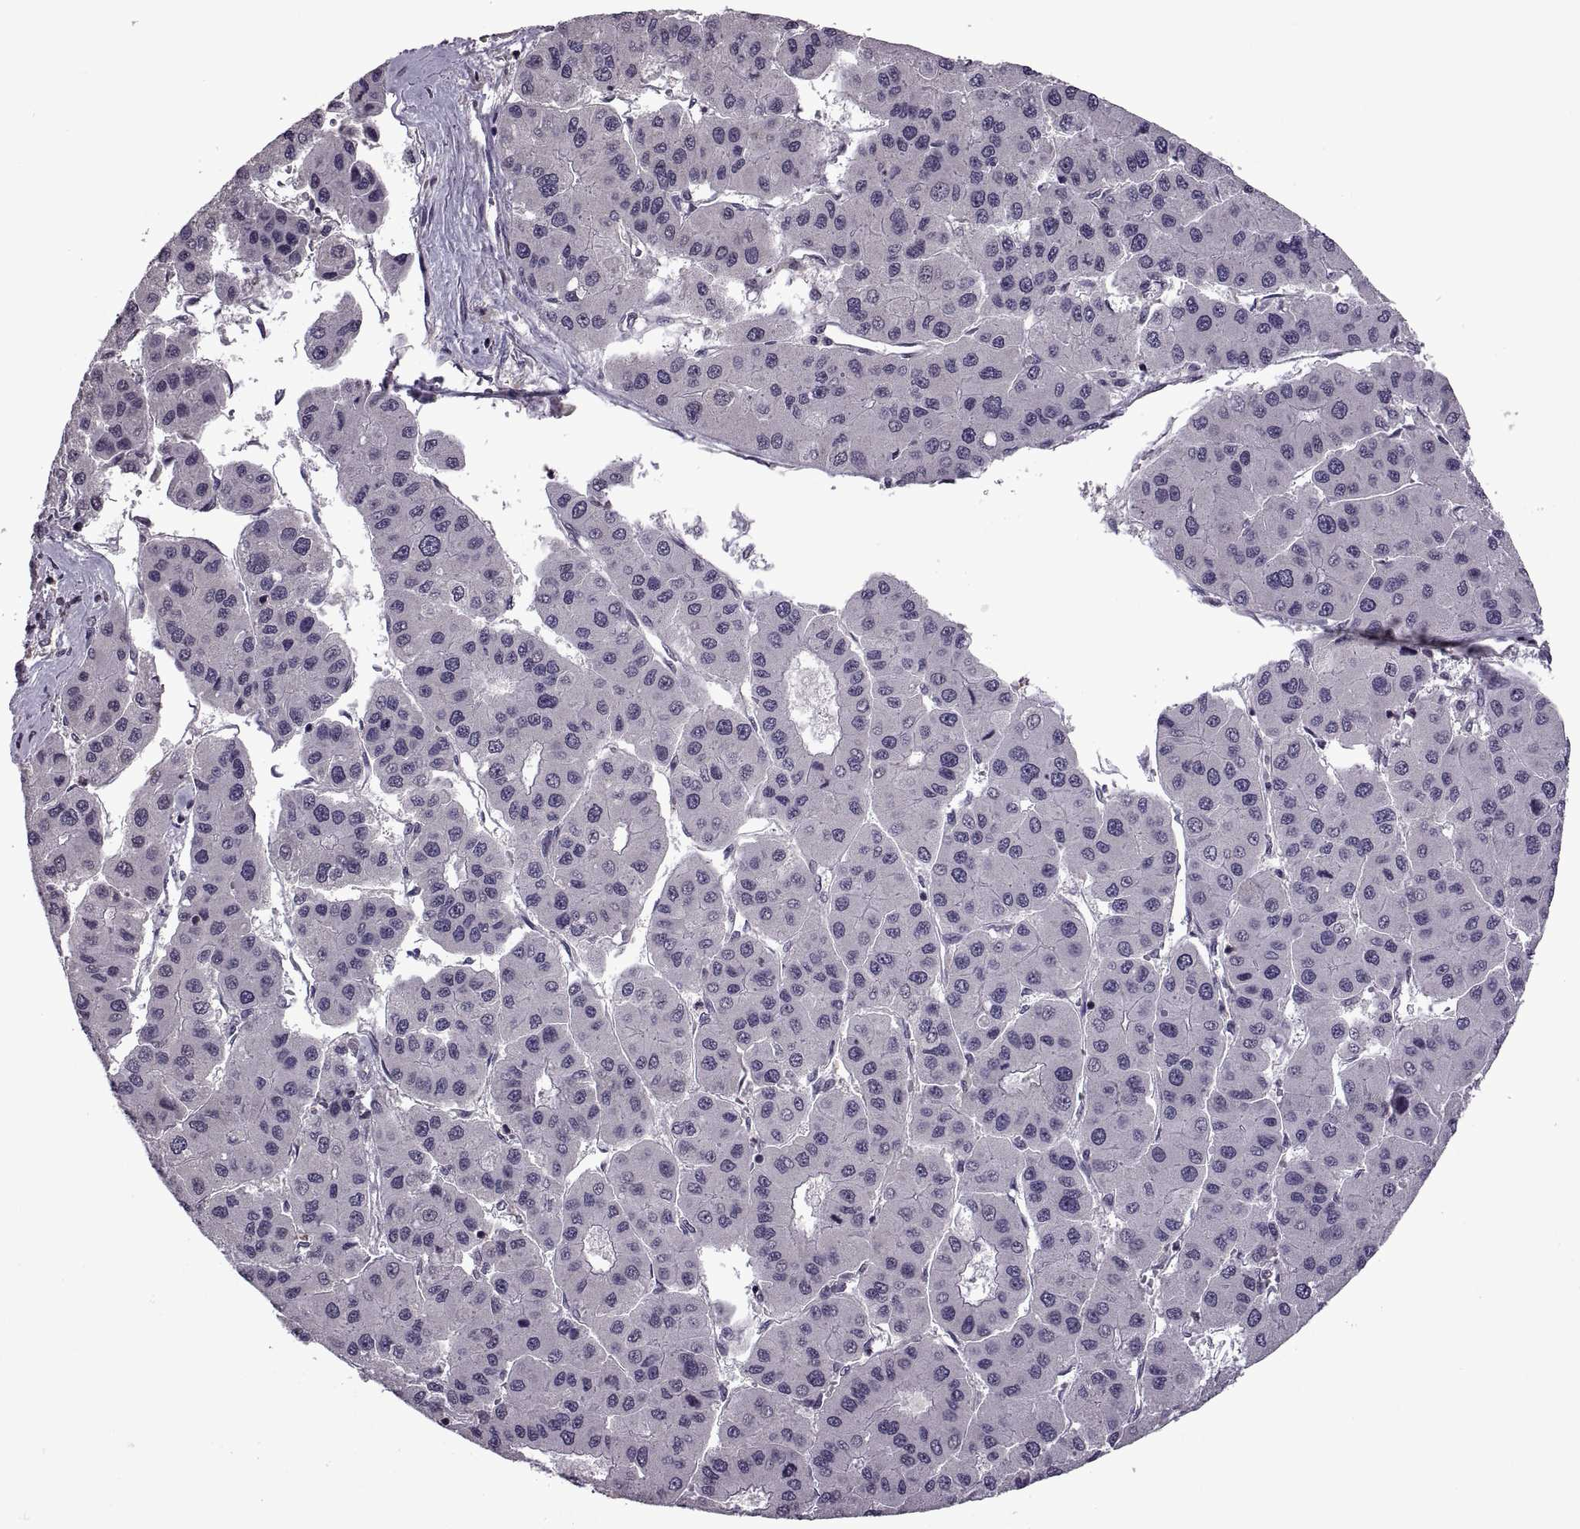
{"staining": {"intensity": "negative", "quantity": "none", "location": "none"}, "tissue": "liver cancer", "cell_type": "Tumor cells", "image_type": "cancer", "snomed": [{"axis": "morphology", "description": "Carcinoma, Hepatocellular, NOS"}, {"axis": "topography", "description": "Liver"}], "caption": "The histopathology image exhibits no staining of tumor cells in hepatocellular carcinoma (liver). Brightfield microscopy of immunohistochemistry stained with DAB (3,3'-diaminobenzidine) (brown) and hematoxylin (blue), captured at high magnification.", "gene": "INTS3", "patient": {"sex": "male", "age": 73}}